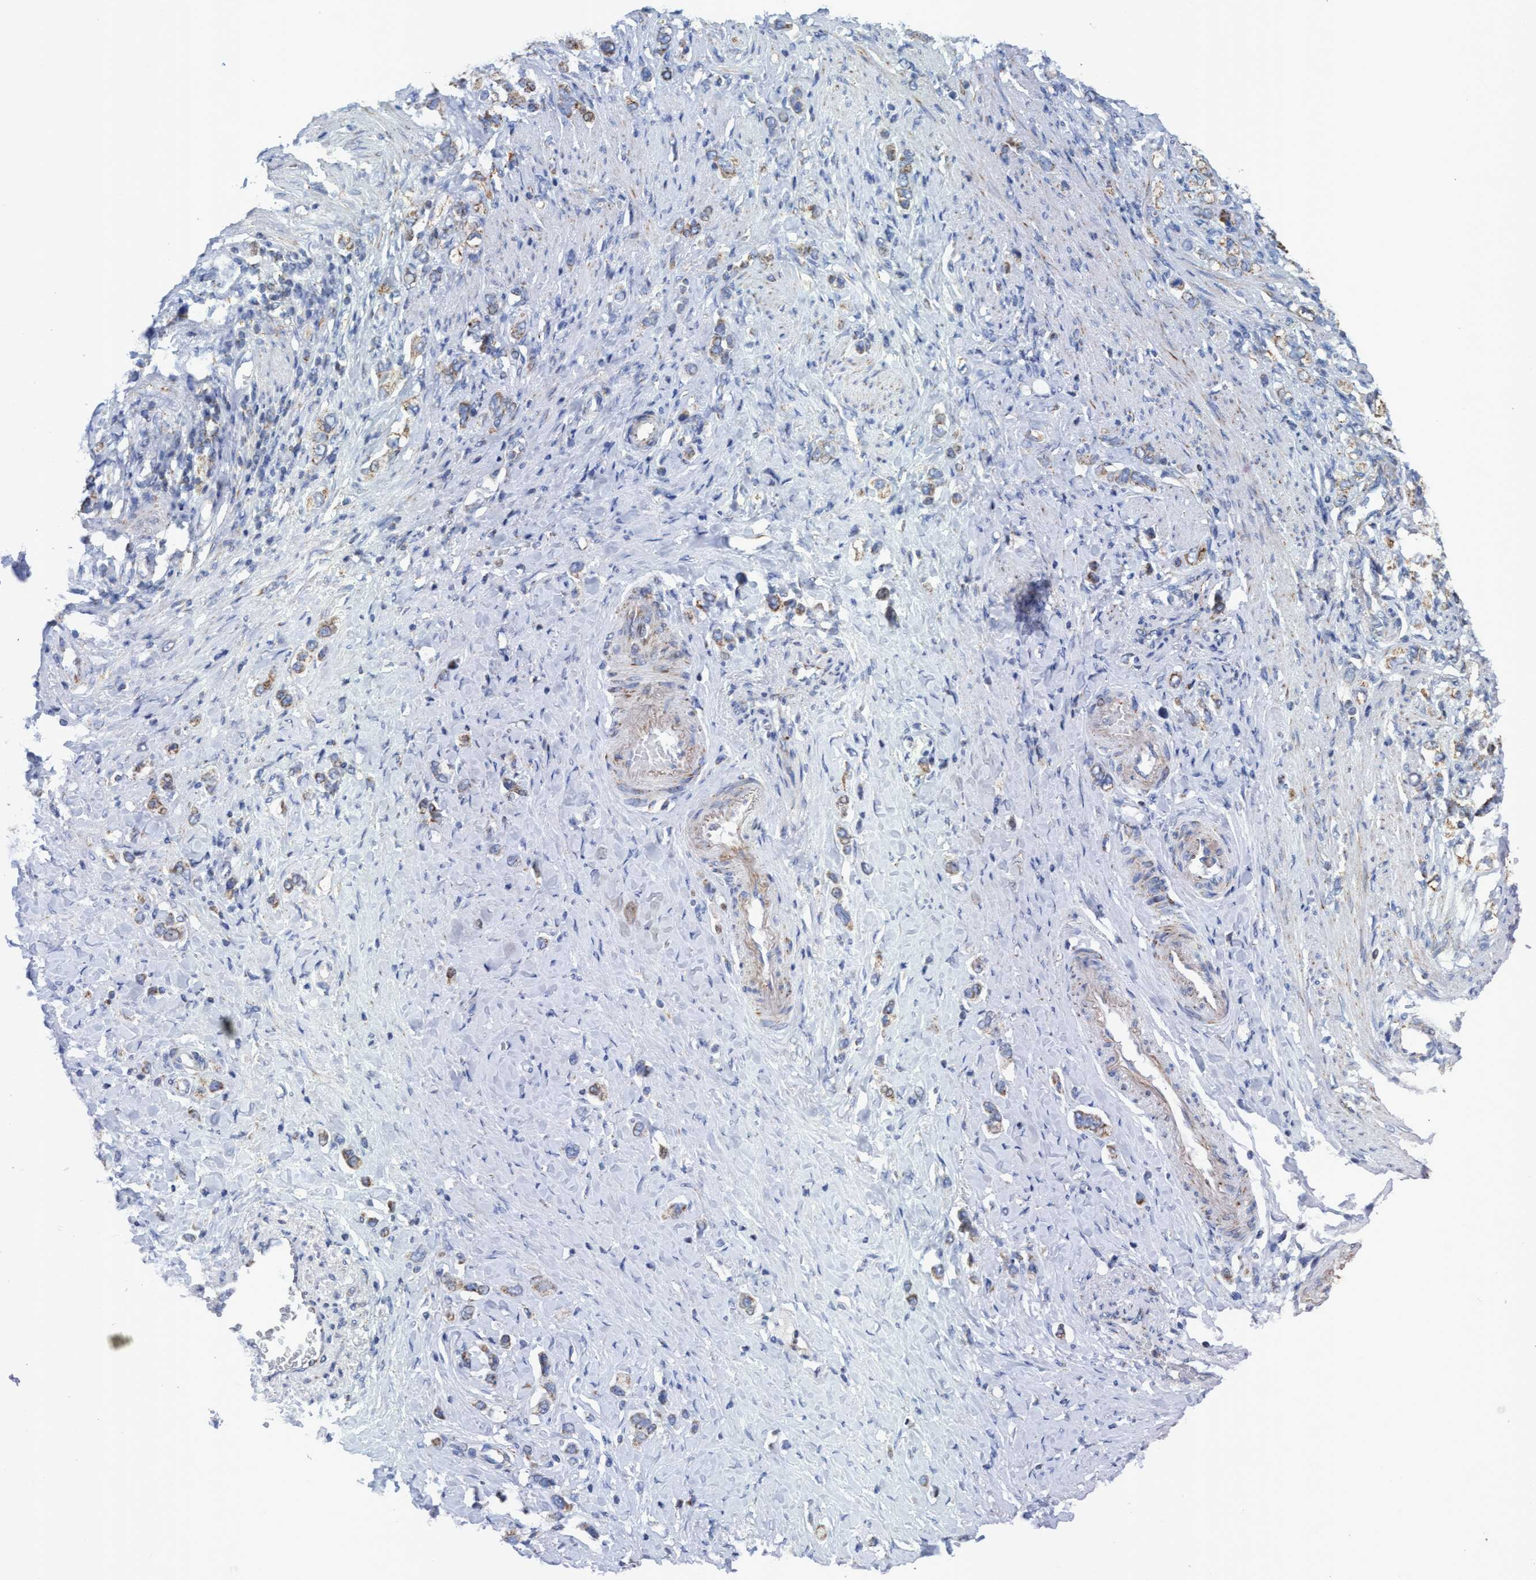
{"staining": {"intensity": "weak", "quantity": "25%-75%", "location": "cytoplasmic/membranous"}, "tissue": "stomach cancer", "cell_type": "Tumor cells", "image_type": "cancer", "snomed": [{"axis": "morphology", "description": "Adenocarcinoma, NOS"}, {"axis": "topography", "description": "Stomach"}], "caption": "Immunohistochemical staining of human stomach cancer (adenocarcinoma) reveals weak cytoplasmic/membranous protein expression in approximately 25%-75% of tumor cells.", "gene": "GGA3", "patient": {"sex": "female", "age": 65}}